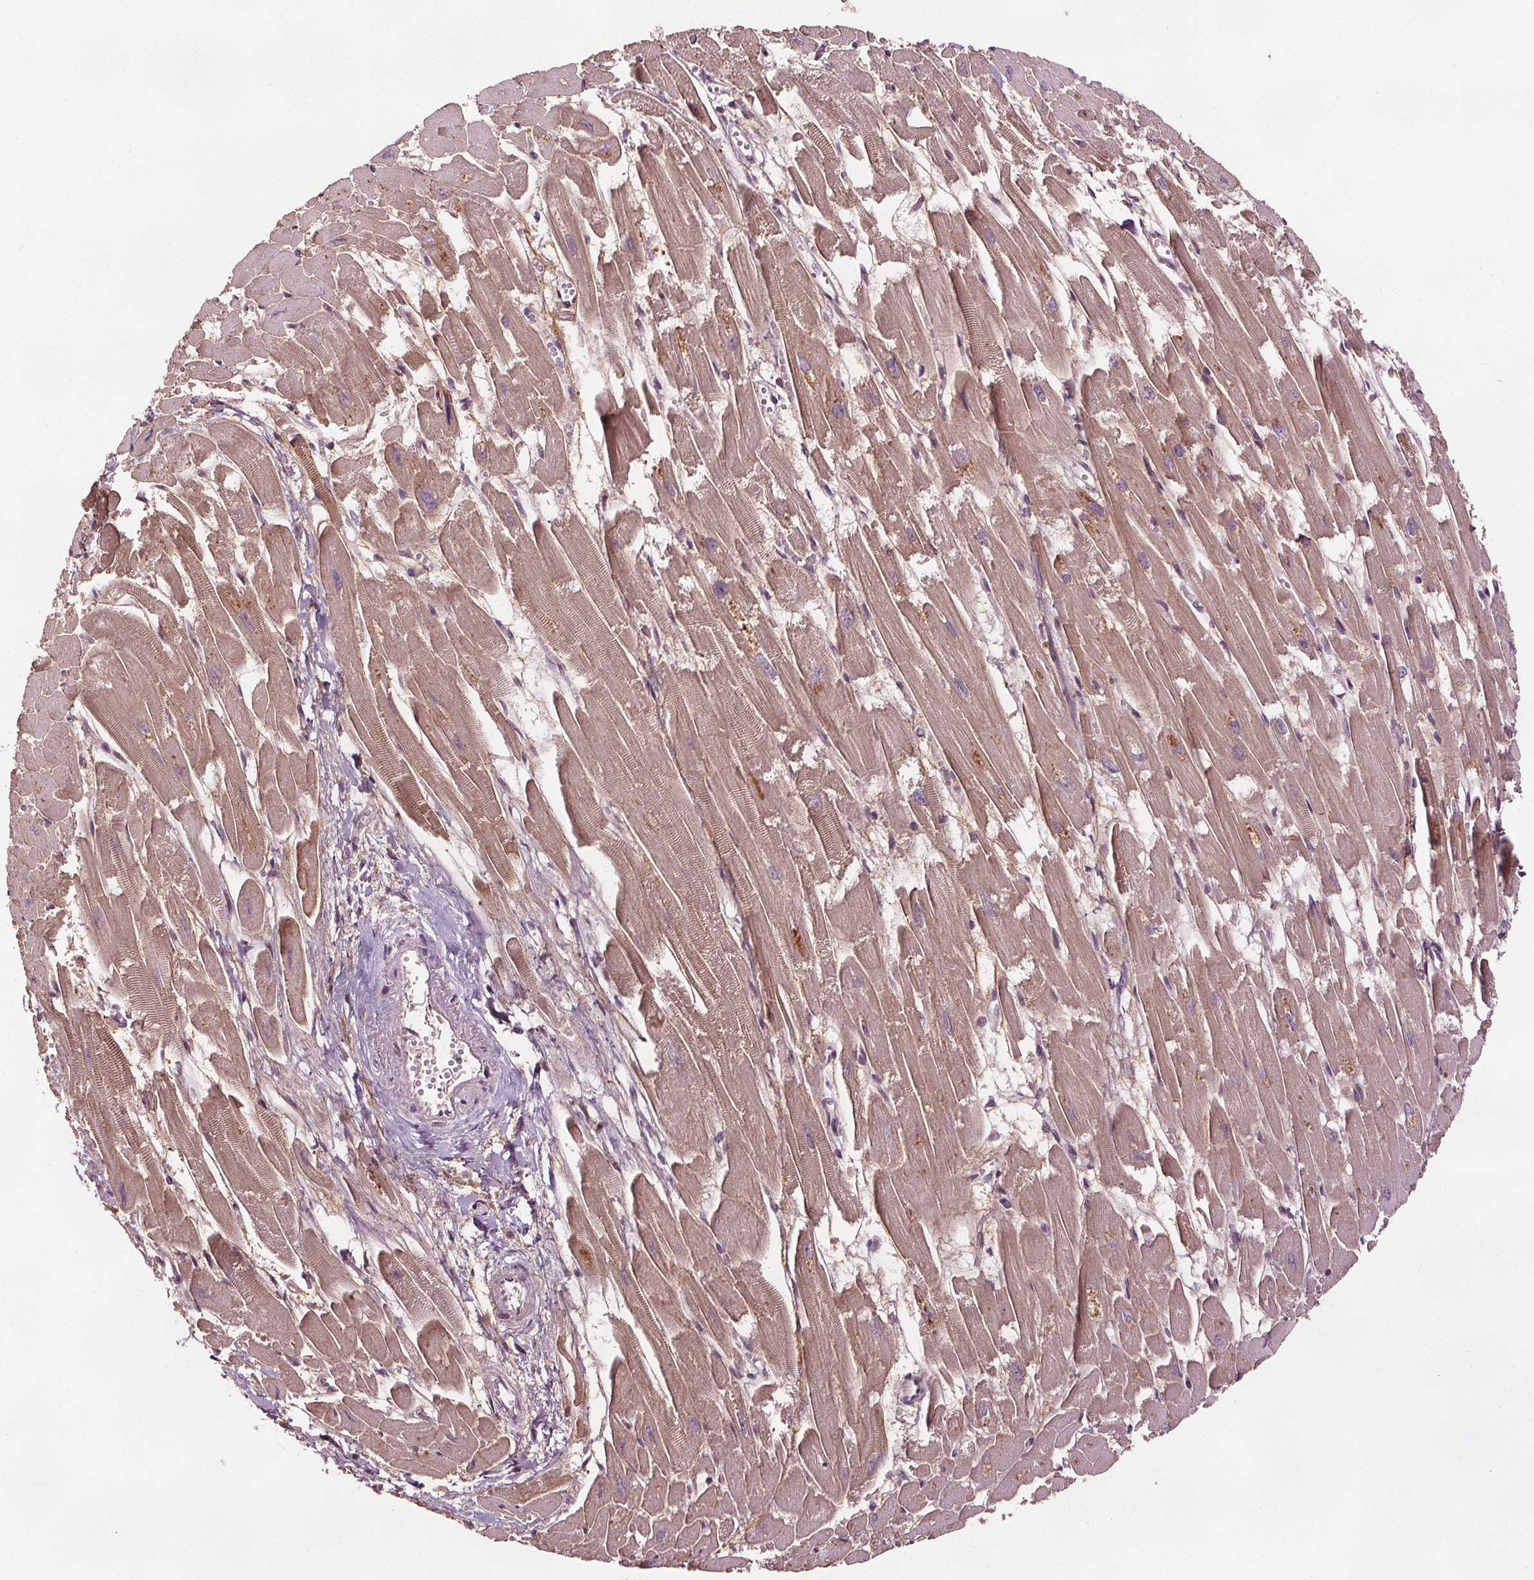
{"staining": {"intensity": "weak", "quantity": "25%-75%", "location": "cytoplasmic/membranous,nuclear"}, "tissue": "heart muscle", "cell_type": "Cardiomyocytes", "image_type": "normal", "snomed": [{"axis": "morphology", "description": "Normal tissue, NOS"}, {"axis": "topography", "description": "Heart"}], "caption": "Immunohistochemical staining of benign heart muscle demonstrates weak cytoplasmic/membranous,nuclear protein expression in approximately 25%-75% of cardiomyocytes.", "gene": "DDX11", "patient": {"sex": "female", "age": 52}}